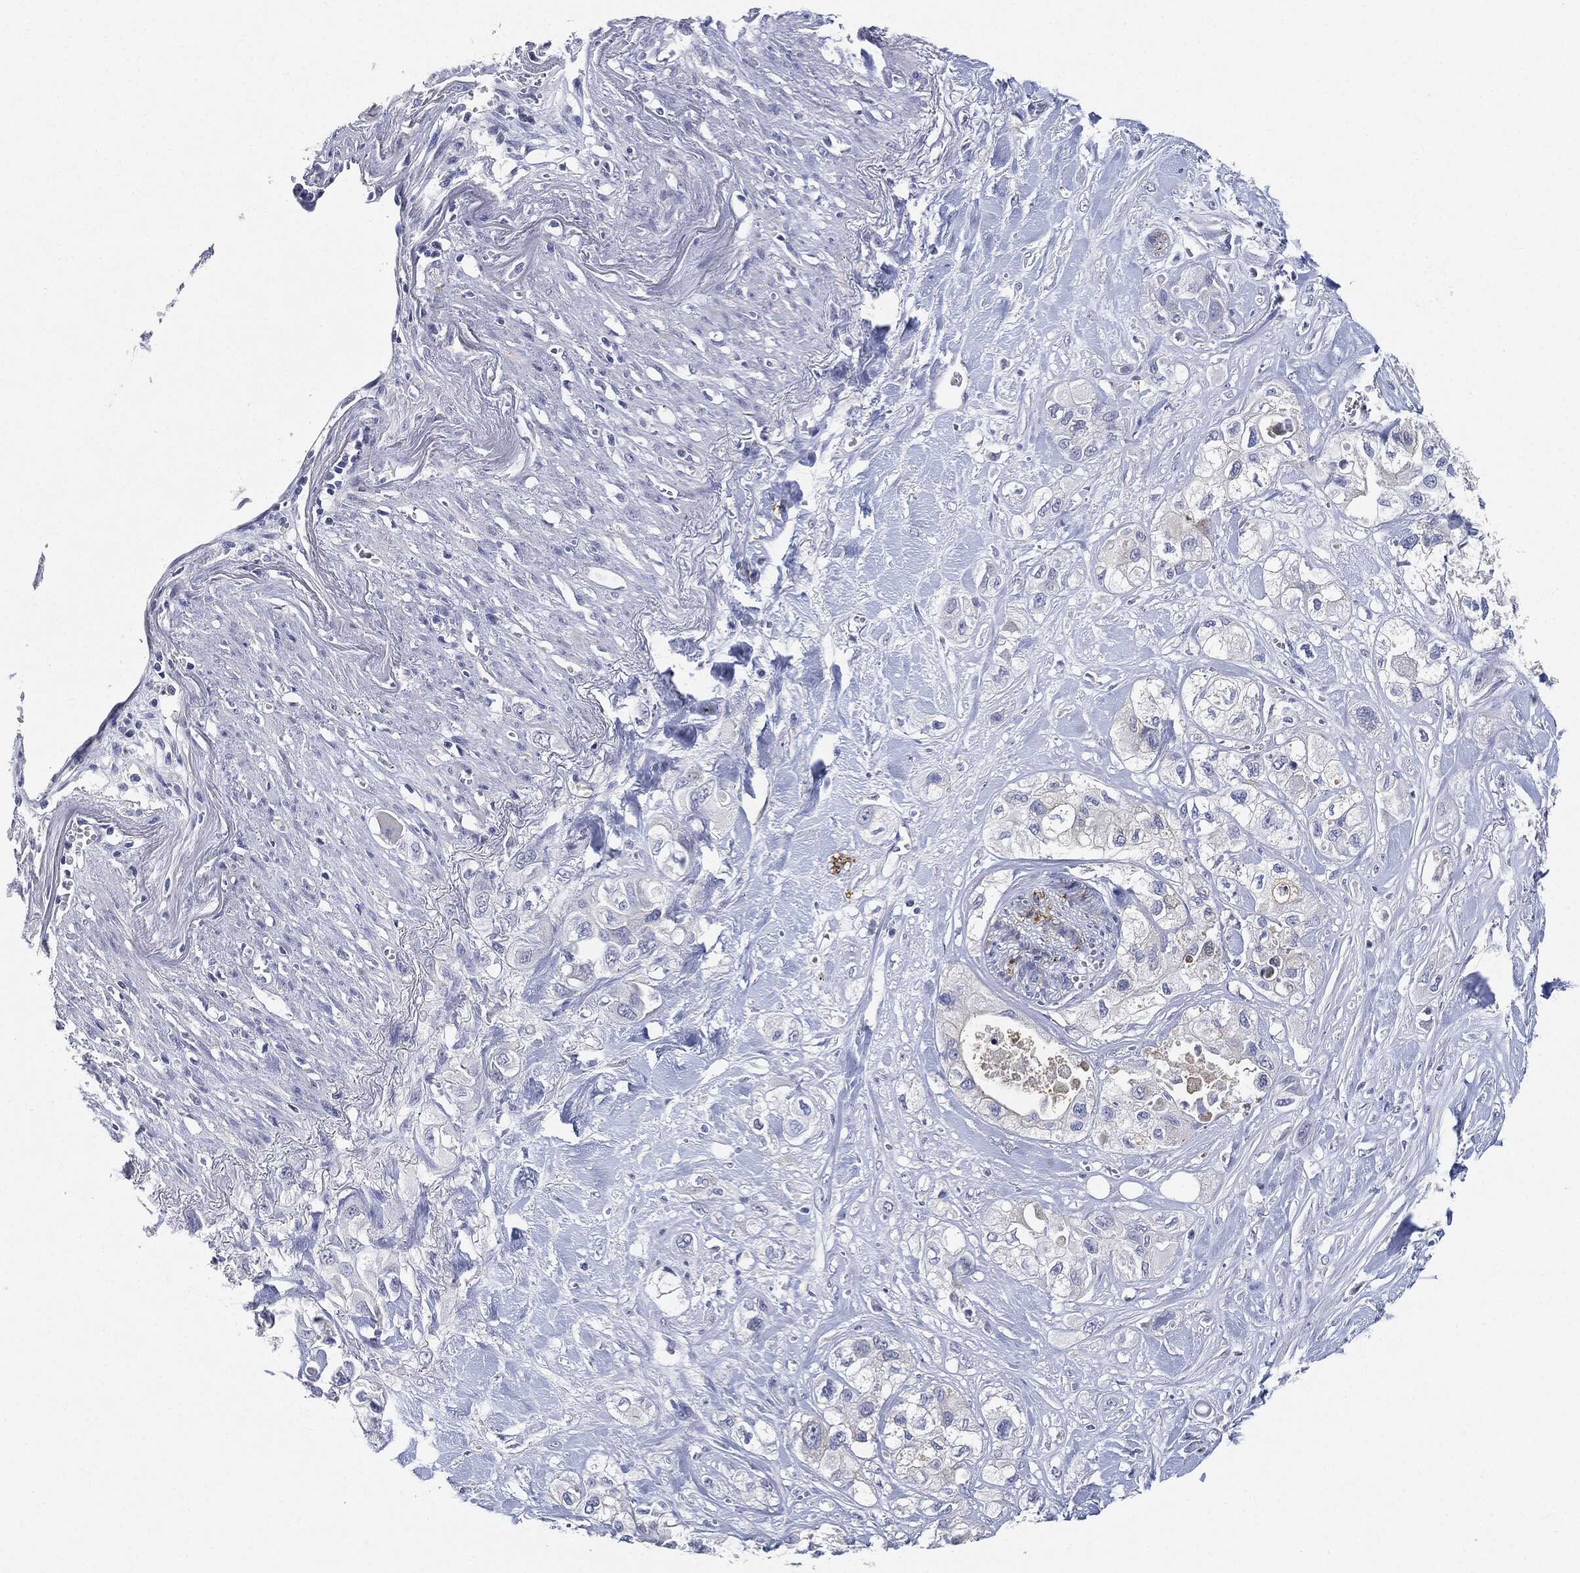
{"staining": {"intensity": "negative", "quantity": "none", "location": "none"}, "tissue": "pancreatic cancer", "cell_type": "Tumor cells", "image_type": "cancer", "snomed": [{"axis": "morphology", "description": "Adenocarcinoma, NOS"}, {"axis": "topography", "description": "Pancreas"}], "caption": "Image shows no significant protein expression in tumor cells of pancreatic adenocarcinoma.", "gene": "NTRK1", "patient": {"sex": "male", "age": 72}}